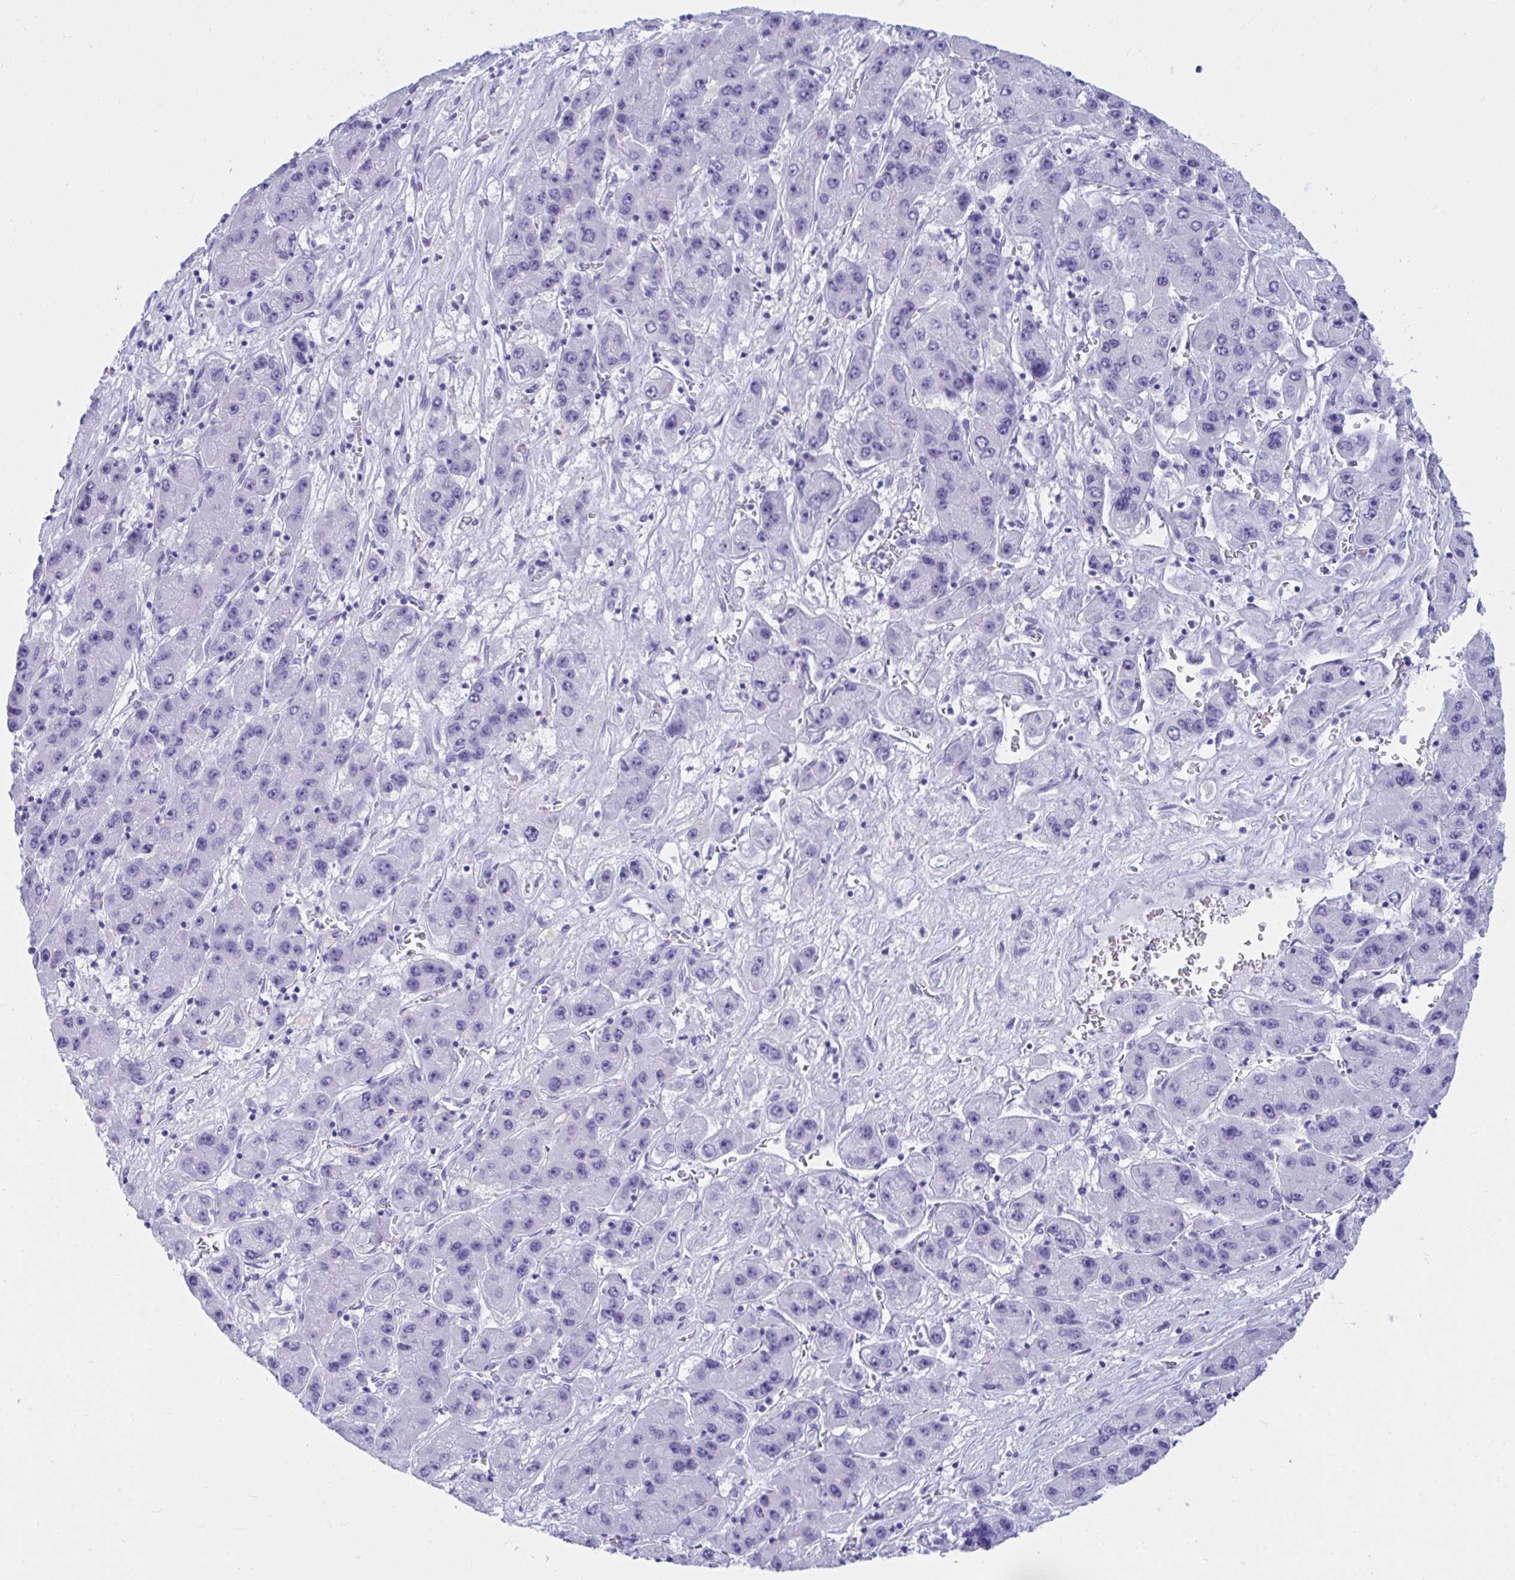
{"staining": {"intensity": "negative", "quantity": "none", "location": "none"}, "tissue": "liver cancer", "cell_type": "Tumor cells", "image_type": "cancer", "snomed": [{"axis": "morphology", "description": "Carcinoma, Hepatocellular, NOS"}, {"axis": "topography", "description": "Liver"}], "caption": "Immunohistochemistry (IHC) of human liver cancer (hepatocellular carcinoma) shows no staining in tumor cells.", "gene": "SHISA8", "patient": {"sex": "female", "age": 61}}